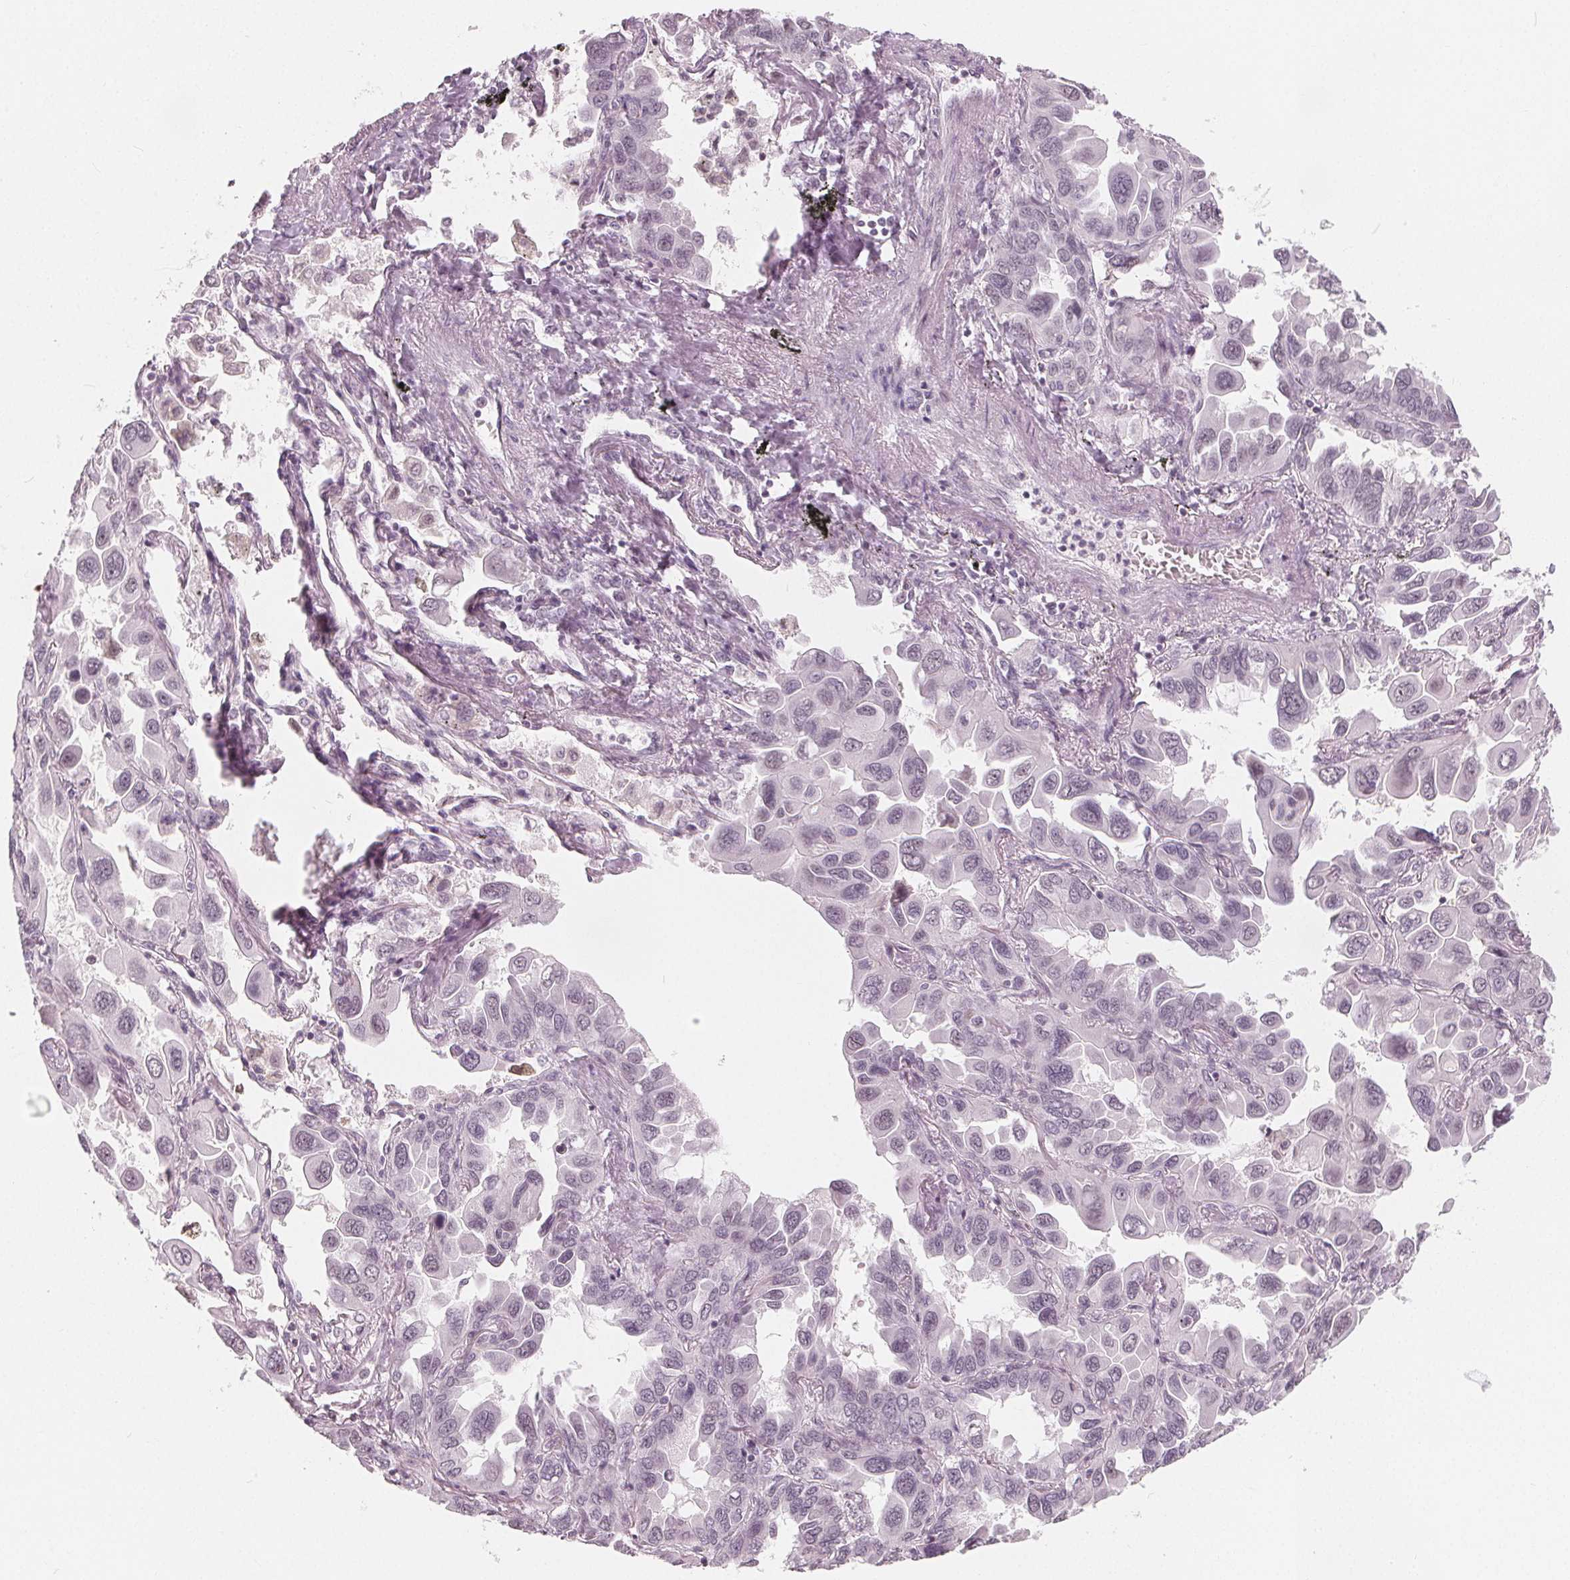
{"staining": {"intensity": "negative", "quantity": "none", "location": "none"}, "tissue": "lung cancer", "cell_type": "Tumor cells", "image_type": "cancer", "snomed": [{"axis": "morphology", "description": "Adenocarcinoma, NOS"}, {"axis": "topography", "description": "Lung"}], "caption": "Micrograph shows no significant protein staining in tumor cells of lung cancer. (DAB (3,3'-diaminobenzidine) immunohistochemistry visualized using brightfield microscopy, high magnification).", "gene": "NUP210L", "patient": {"sex": "male", "age": 64}}